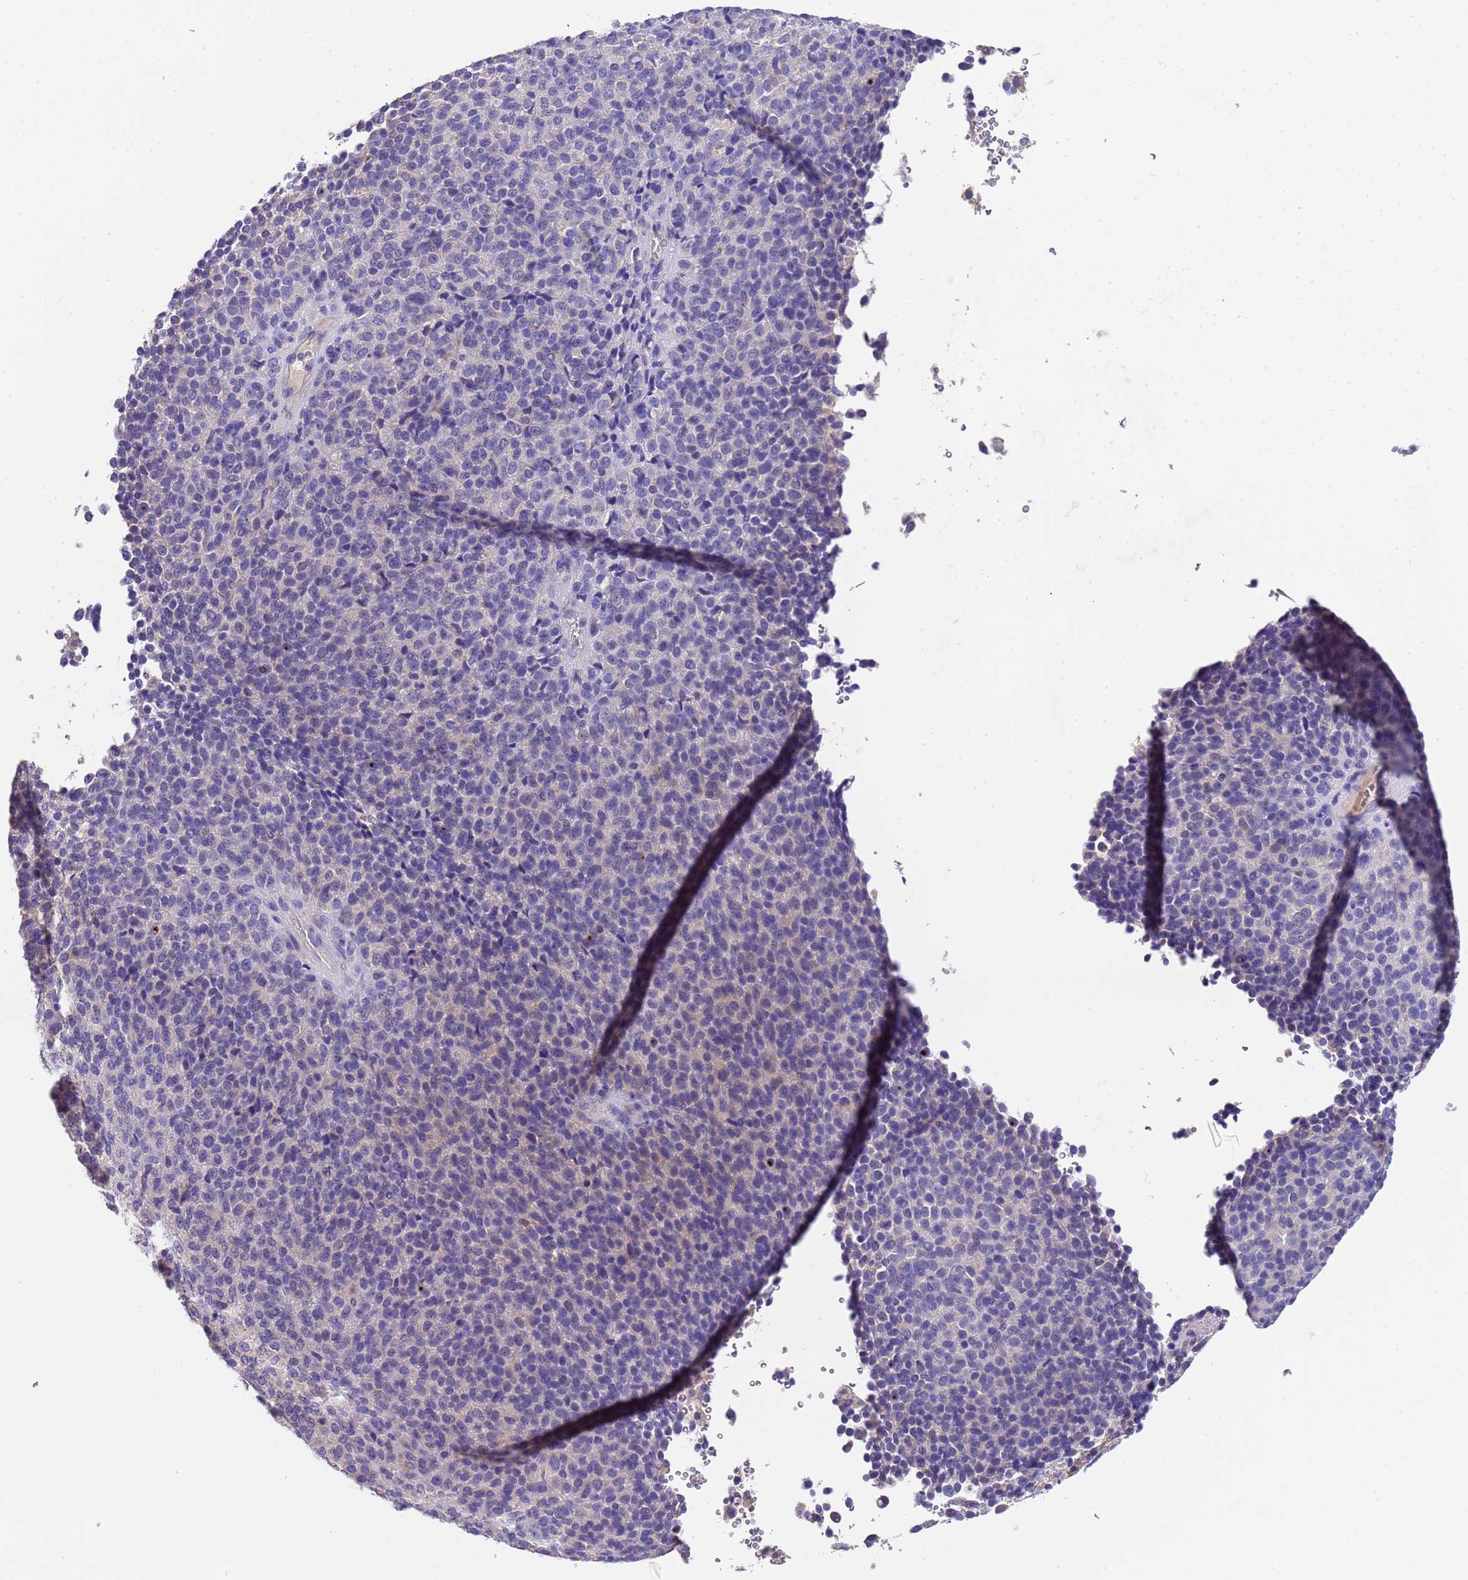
{"staining": {"intensity": "negative", "quantity": "none", "location": "none"}, "tissue": "melanoma", "cell_type": "Tumor cells", "image_type": "cancer", "snomed": [{"axis": "morphology", "description": "Malignant melanoma, Metastatic site"}, {"axis": "topography", "description": "Brain"}], "caption": "Immunohistochemical staining of melanoma demonstrates no significant expression in tumor cells.", "gene": "SLC24A3", "patient": {"sex": "female", "age": 56}}